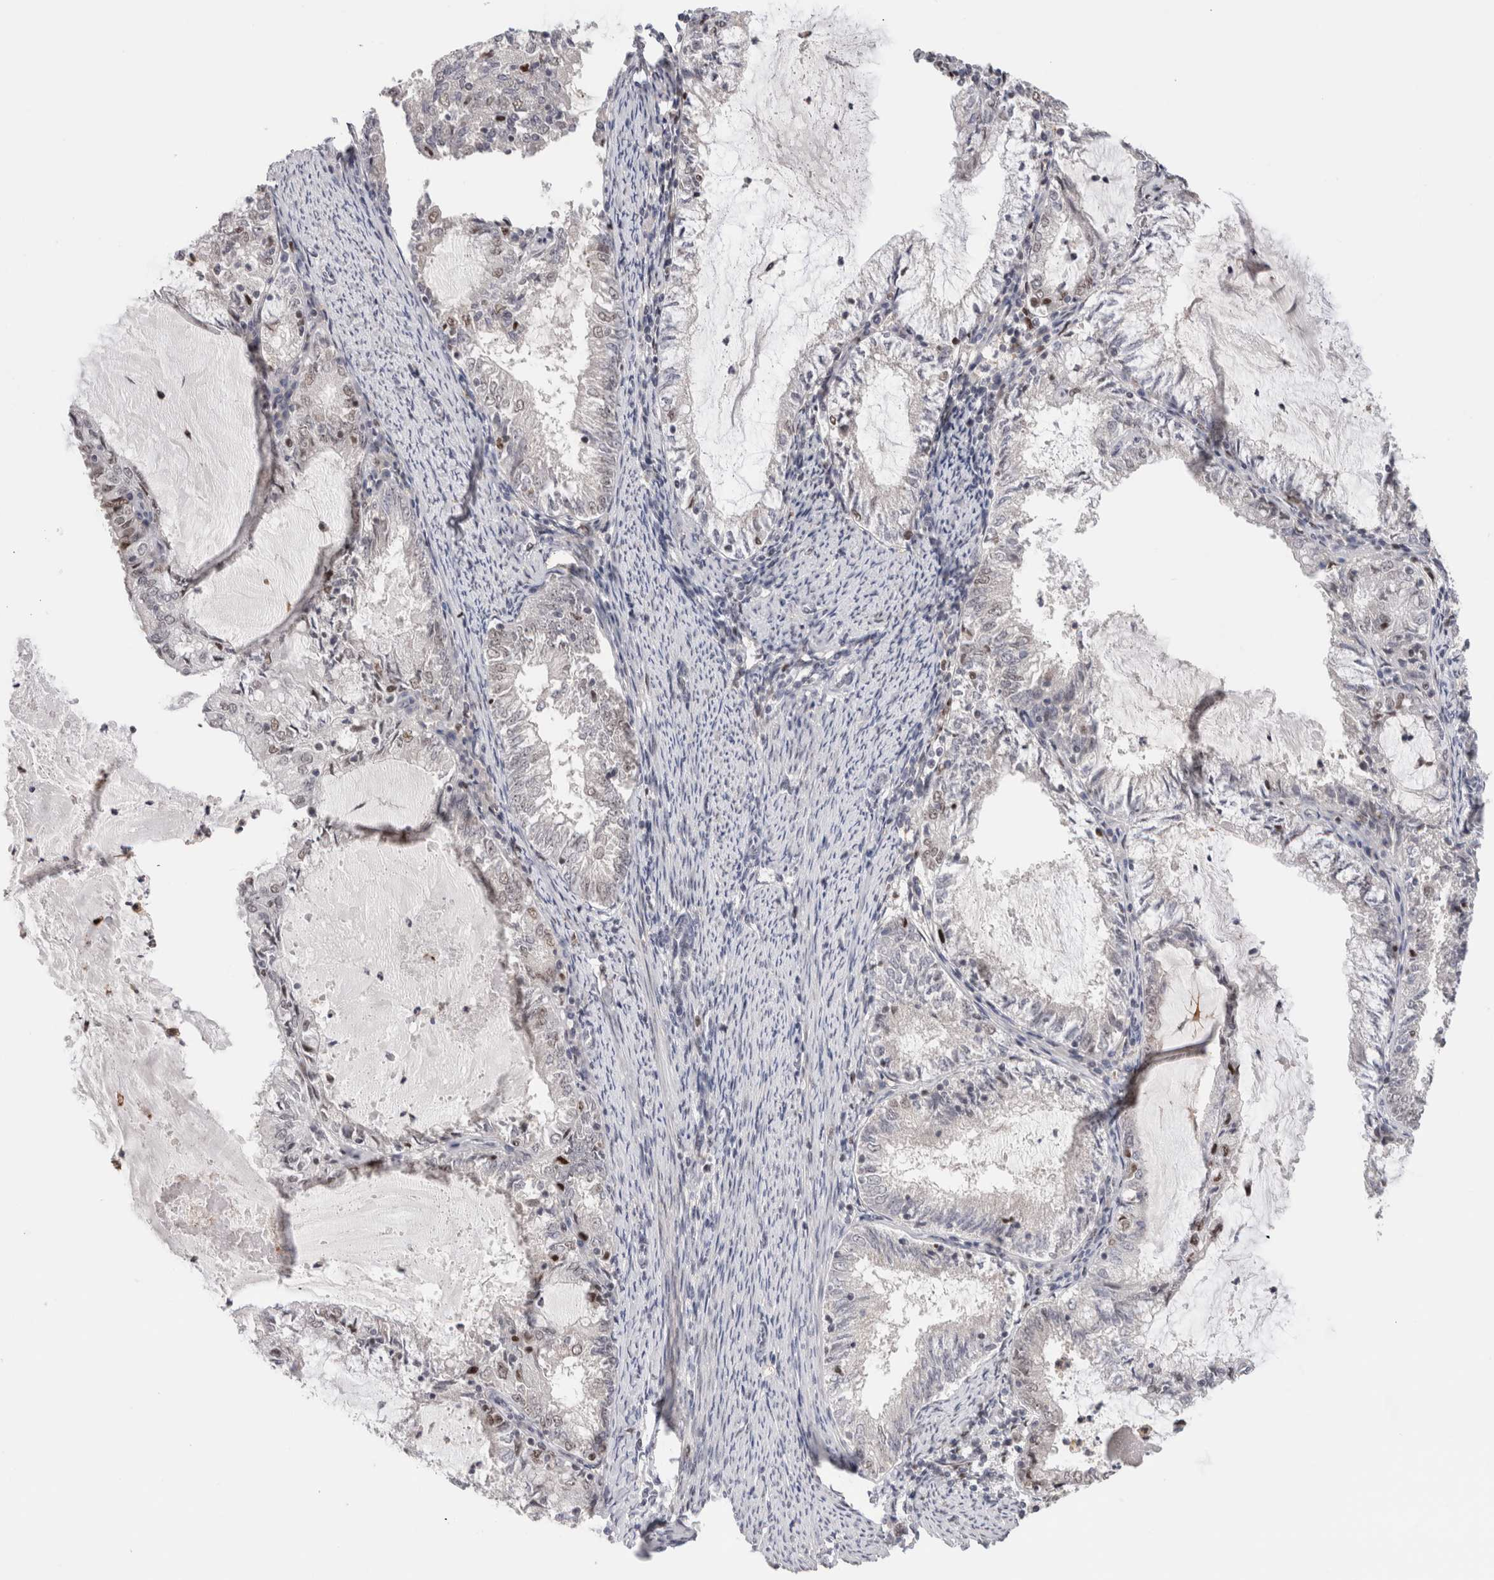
{"staining": {"intensity": "negative", "quantity": "none", "location": "none"}, "tissue": "endometrial cancer", "cell_type": "Tumor cells", "image_type": "cancer", "snomed": [{"axis": "morphology", "description": "Adenocarcinoma, NOS"}, {"axis": "topography", "description": "Endometrium"}], "caption": "This is a micrograph of IHC staining of endometrial cancer, which shows no positivity in tumor cells. Nuclei are stained in blue.", "gene": "ZNF521", "patient": {"sex": "female", "age": 57}}